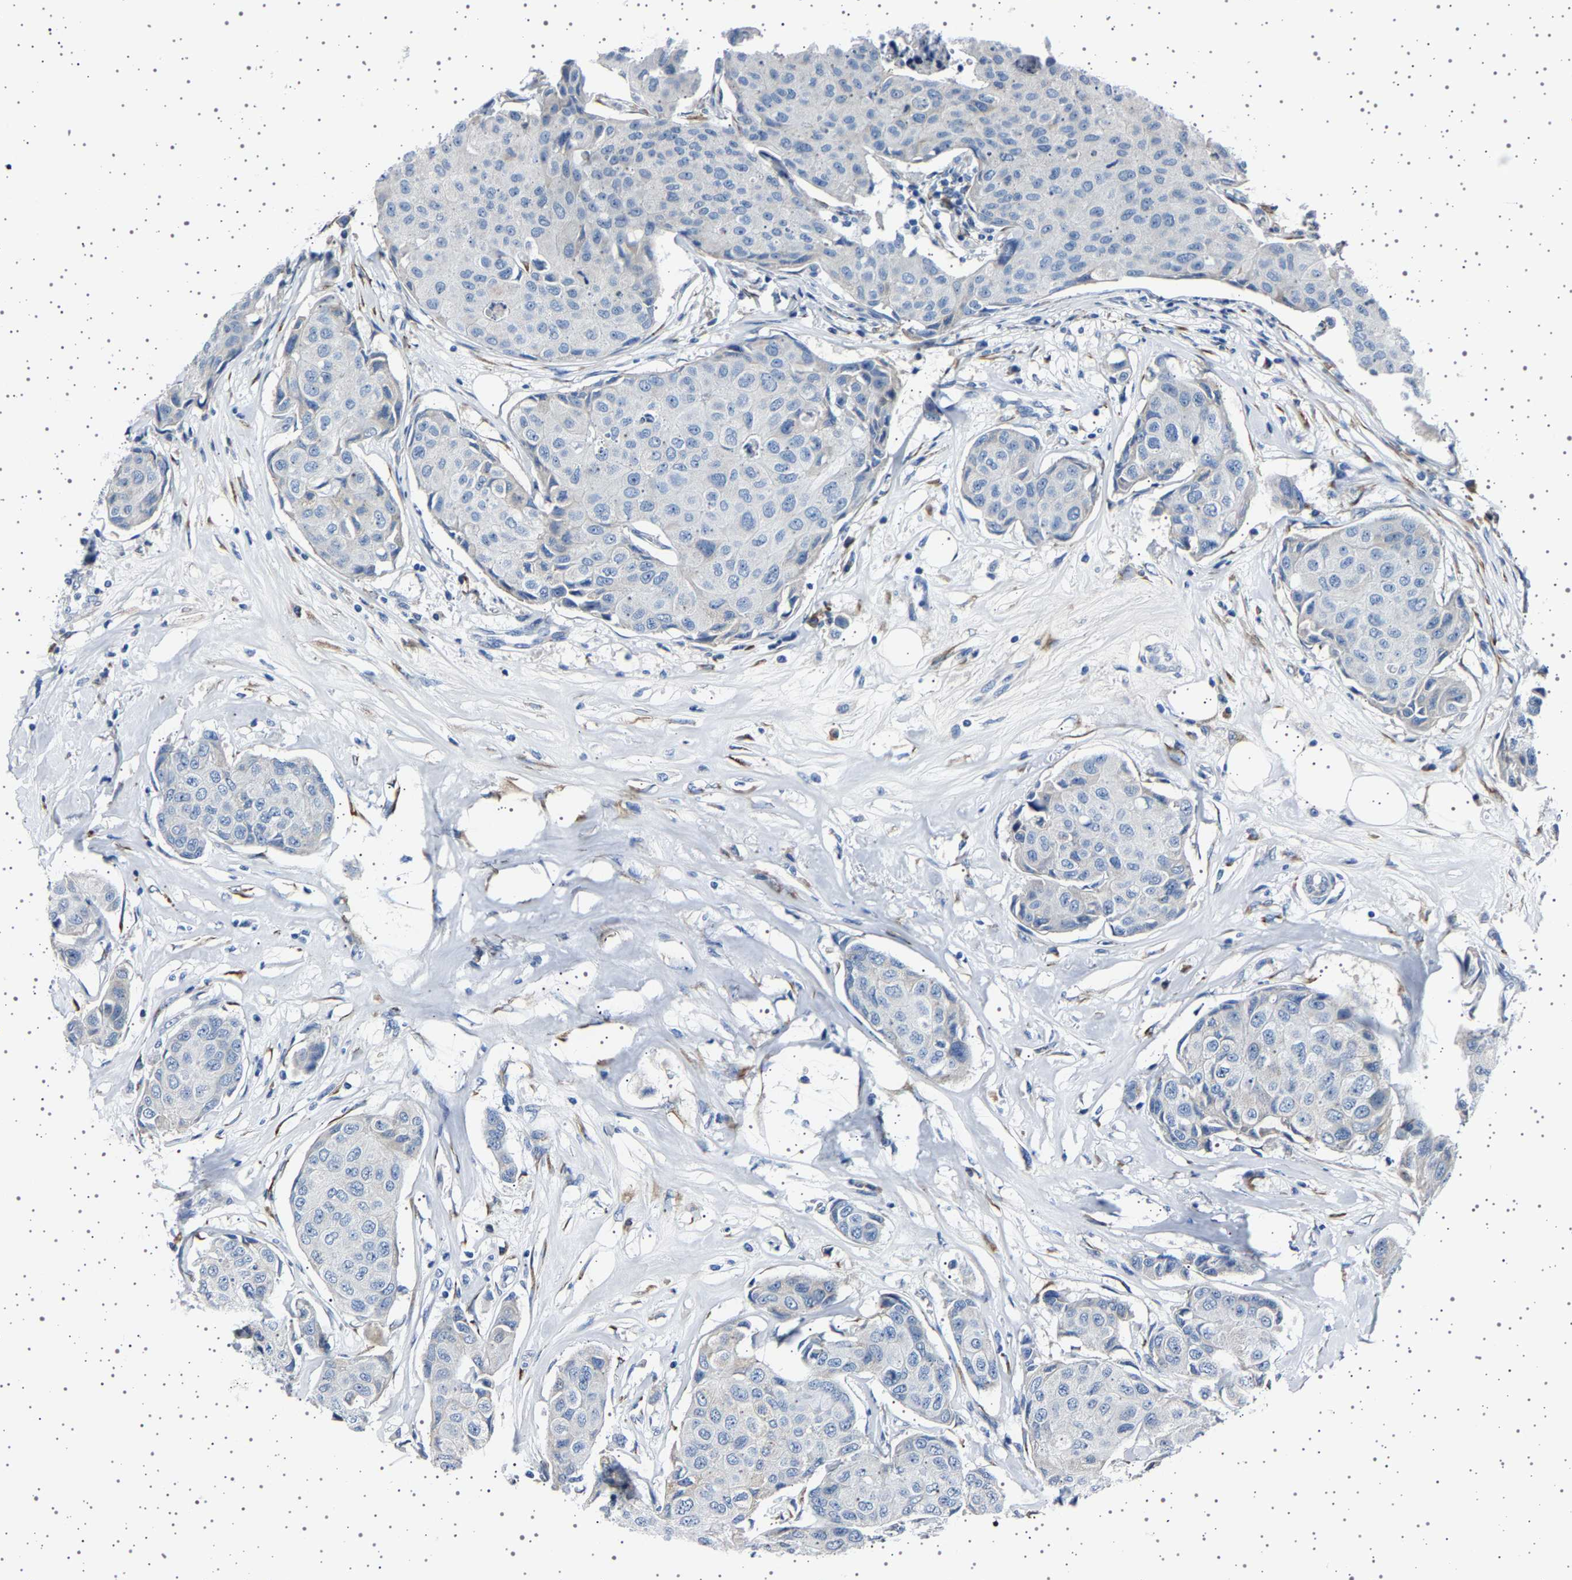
{"staining": {"intensity": "negative", "quantity": "none", "location": "none"}, "tissue": "breast cancer", "cell_type": "Tumor cells", "image_type": "cancer", "snomed": [{"axis": "morphology", "description": "Duct carcinoma"}, {"axis": "topography", "description": "Breast"}], "caption": "The immunohistochemistry histopathology image has no significant expression in tumor cells of breast invasive ductal carcinoma tissue.", "gene": "FTCD", "patient": {"sex": "female", "age": 80}}